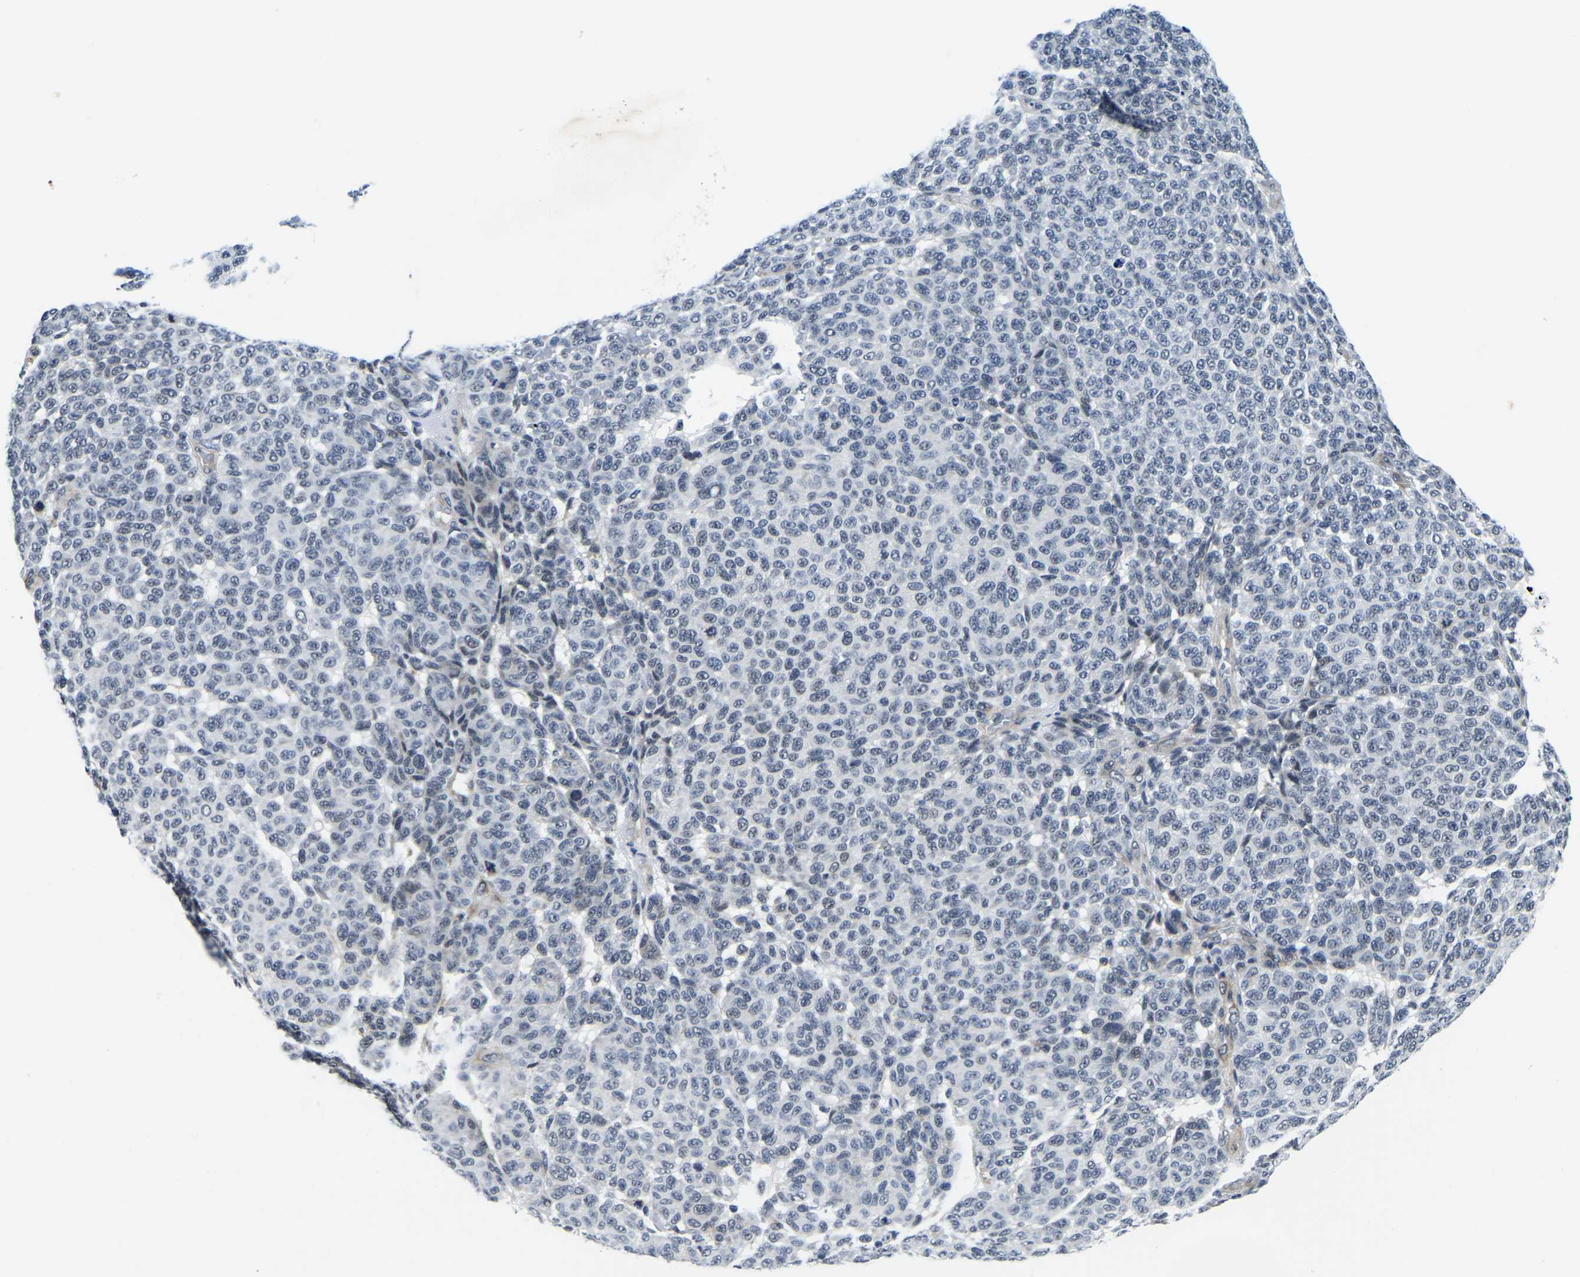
{"staining": {"intensity": "negative", "quantity": "none", "location": "none"}, "tissue": "melanoma", "cell_type": "Tumor cells", "image_type": "cancer", "snomed": [{"axis": "morphology", "description": "Malignant melanoma, NOS"}, {"axis": "topography", "description": "Skin"}], "caption": "There is no significant expression in tumor cells of melanoma. (IHC, brightfield microscopy, high magnification).", "gene": "POLDIP3", "patient": {"sex": "male", "age": 59}}